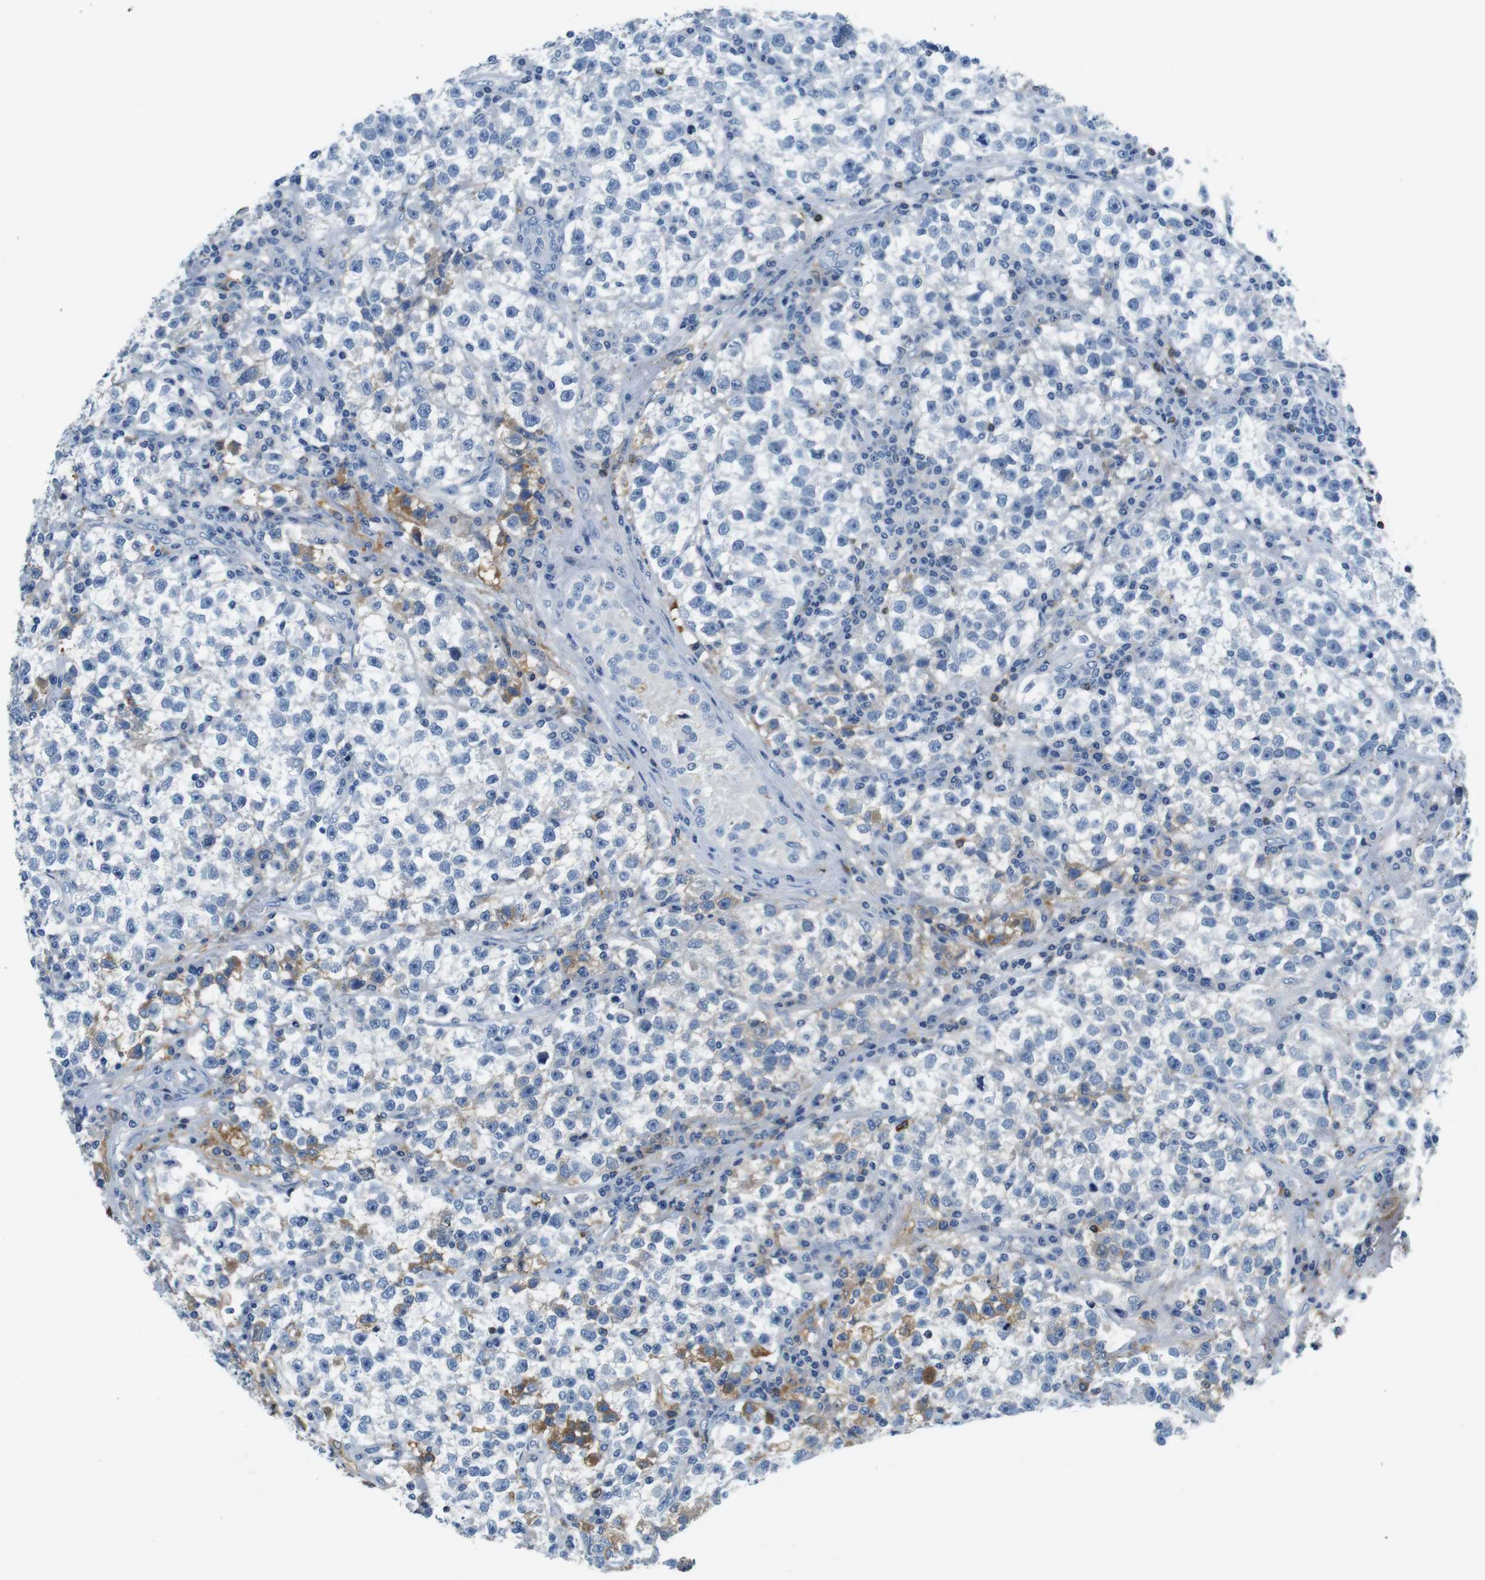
{"staining": {"intensity": "negative", "quantity": "none", "location": "none"}, "tissue": "testis cancer", "cell_type": "Tumor cells", "image_type": "cancer", "snomed": [{"axis": "morphology", "description": "Seminoma, NOS"}, {"axis": "topography", "description": "Testis"}], "caption": "The IHC histopathology image has no significant staining in tumor cells of testis cancer tissue.", "gene": "IGHD", "patient": {"sex": "male", "age": 22}}